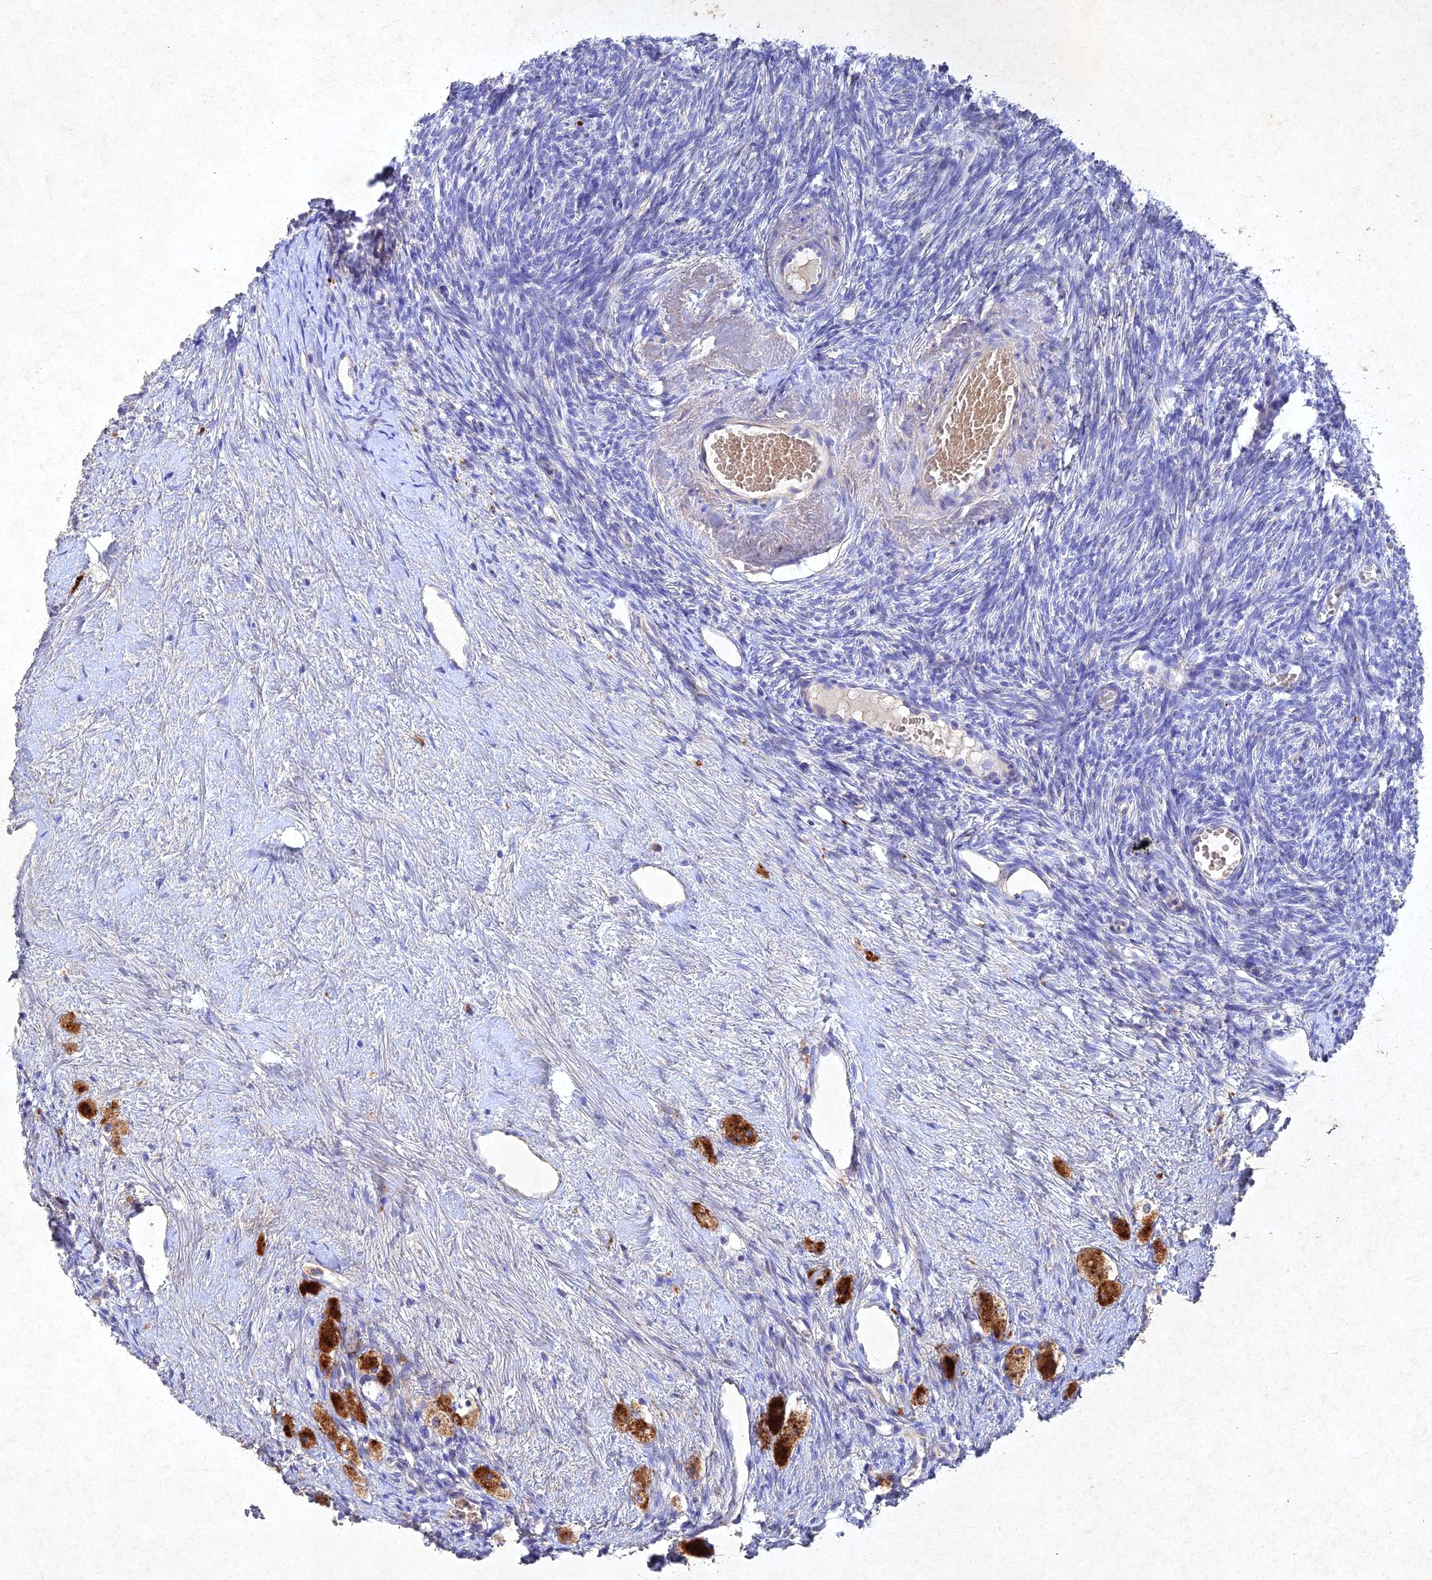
{"staining": {"intensity": "negative", "quantity": "none", "location": "none"}, "tissue": "ovary", "cell_type": "Ovarian stroma cells", "image_type": "normal", "snomed": [{"axis": "morphology", "description": "Normal tissue, NOS"}, {"axis": "topography", "description": "Ovary"}], "caption": "A high-resolution histopathology image shows IHC staining of benign ovary, which shows no significant expression in ovarian stroma cells.", "gene": "NDUFV1", "patient": {"sex": "female", "age": 51}}